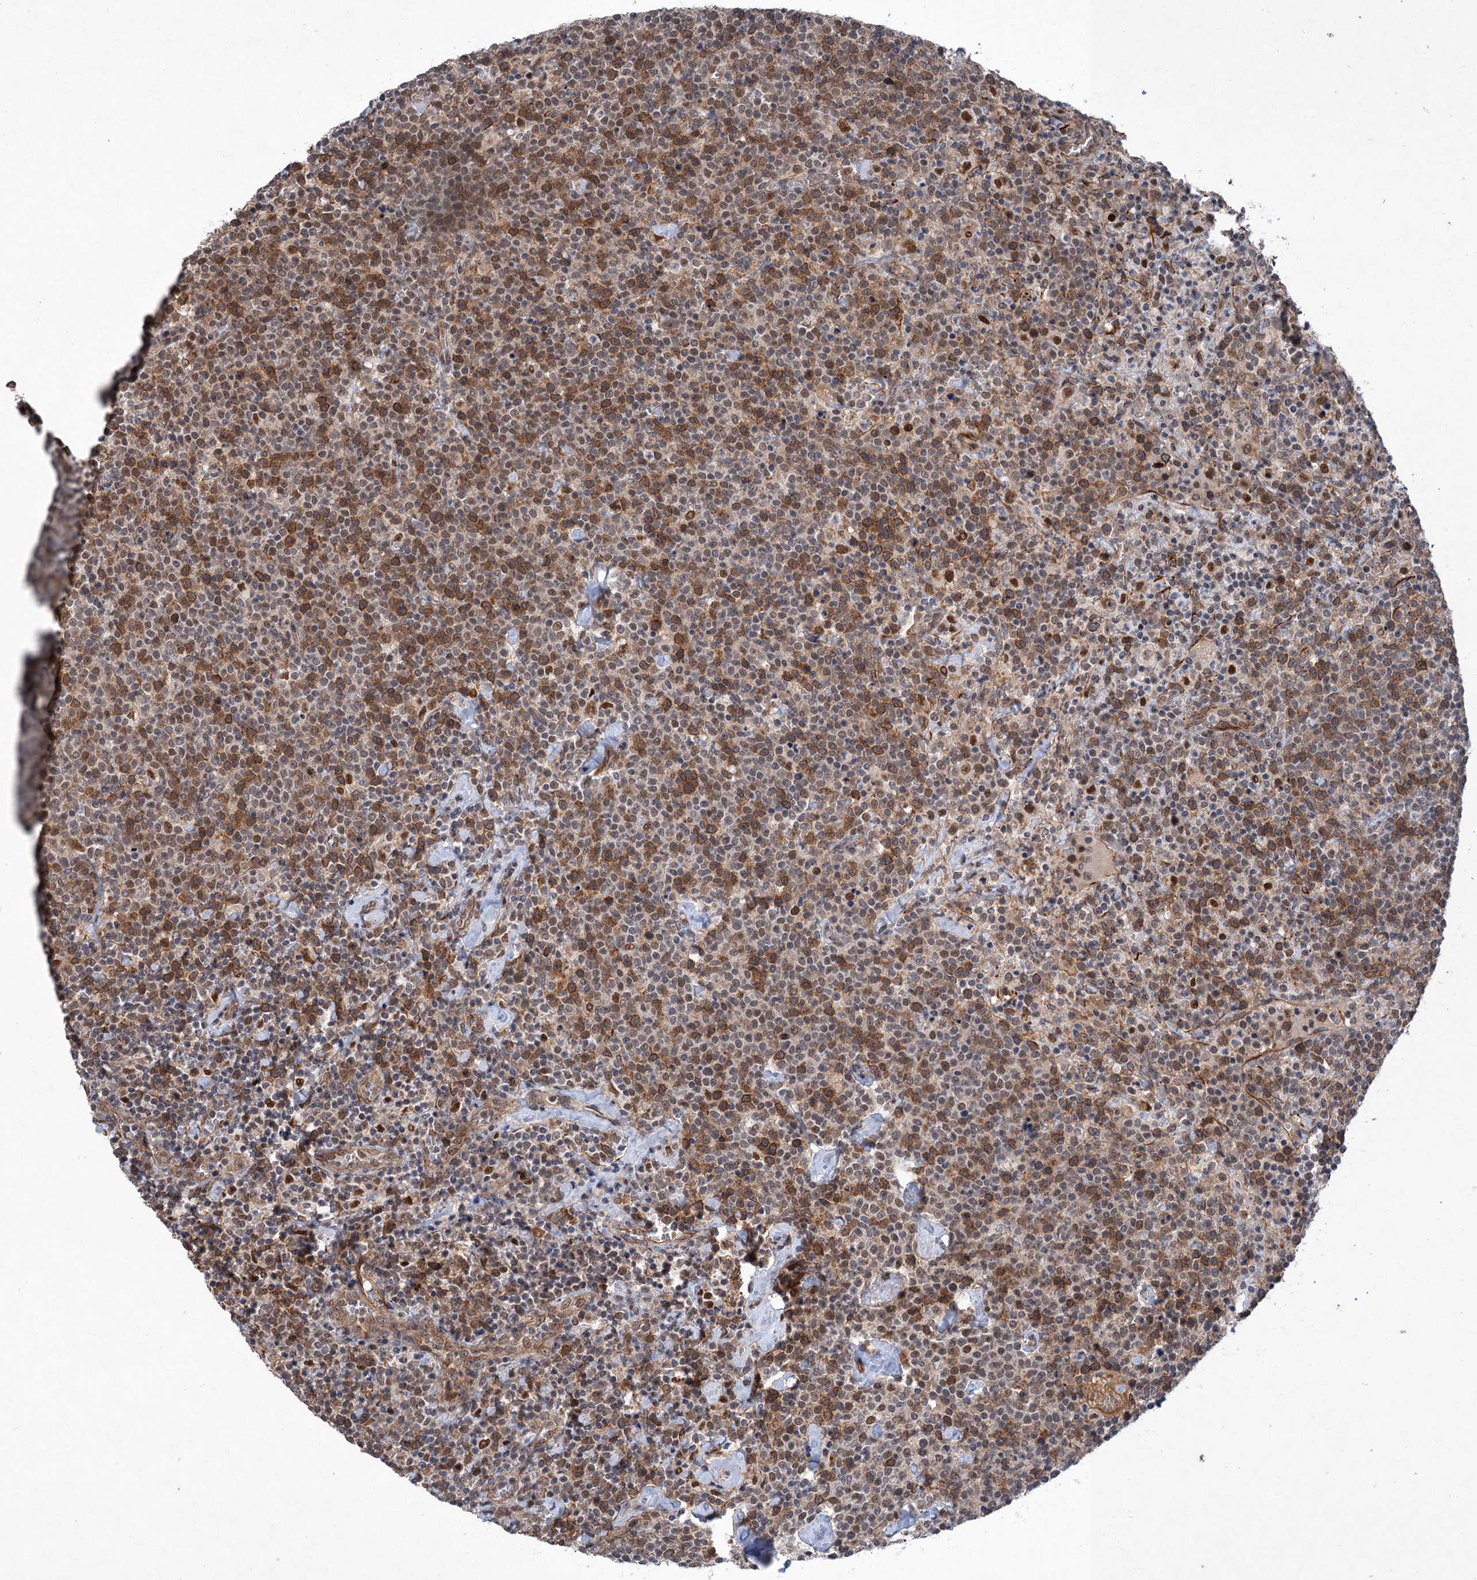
{"staining": {"intensity": "moderate", "quantity": ">75%", "location": "cytoplasmic/membranous,nuclear"}, "tissue": "lymphoma", "cell_type": "Tumor cells", "image_type": "cancer", "snomed": [{"axis": "morphology", "description": "Malignant lymphoma, non-Hodgkin's type, High grade"}, {"axis": "topography", "description": "Lymph node"}], "caption": "Immunohistochemistry micrograph of neoplastic tissue: lymphoma stained using immunohistochemistry (IHC) demonstrates medium levels of moderate protein expression localized specifically in the cytoplasmic/membranous and nuclear of tumor cells, appearing as a cytoplasmic/membranous and nuclear brown color.", "gene": "TTC31", "patient": {"sex": "male", "age": 61}}